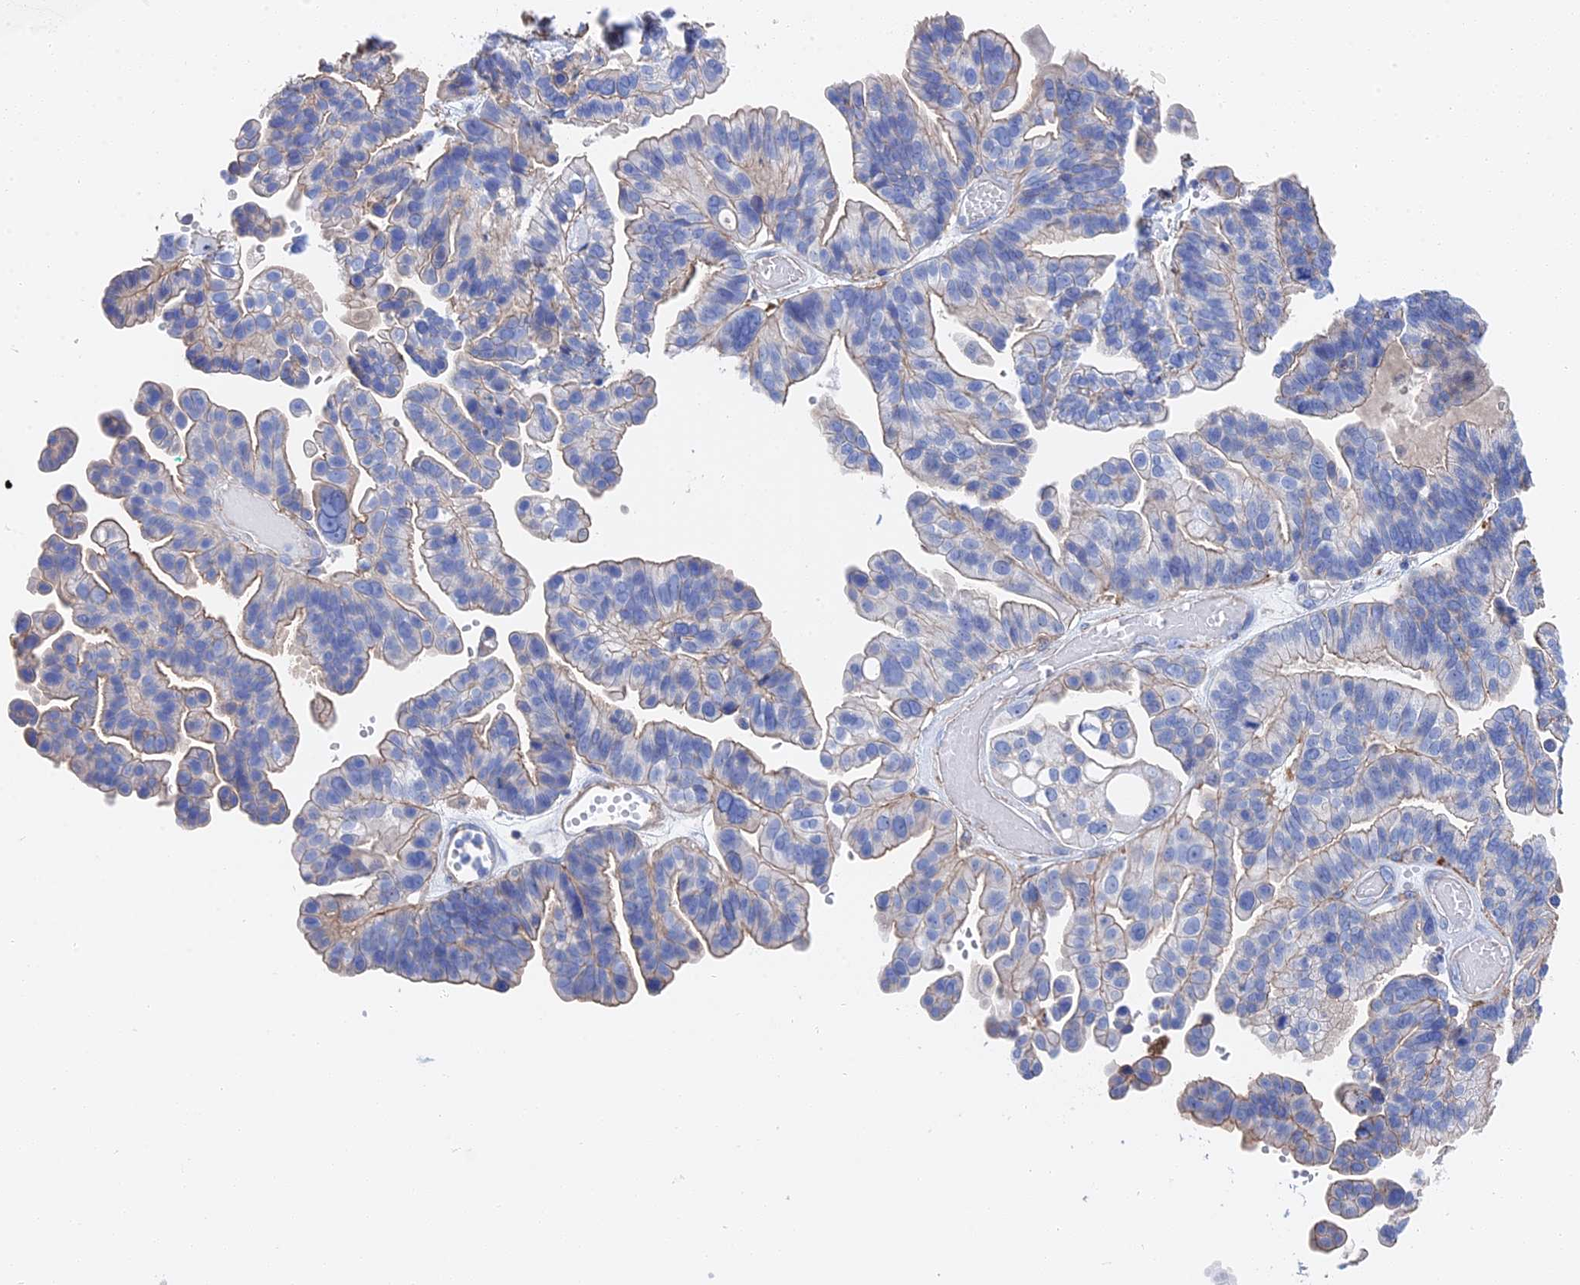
{"staining": {"intensity": "weak", "quantity": "25%-75%", "location": "cytoplasmic/membranous"}, "tissue": "ovarian cancer", "cell_type": "Tumor cells", "image_type": "cancer", "snomed": [{"axis": "morphology", "description": "Cystadenocarcinoma, serous, NOS"}, {"axis": "topography", "description": "Ovary"}], "caption": "Weak cytoplasmic/membranous protein expression is present in approximately 25%-75% of tumor cells in ovarian serous cystadenocarcinoma. Using DAB (brown) and hematoxylin (blue) stains, captured at high magnification using brightfield microscopy.", "gene": "STRA6", "patient": {"sex": "female", "age": 56}}